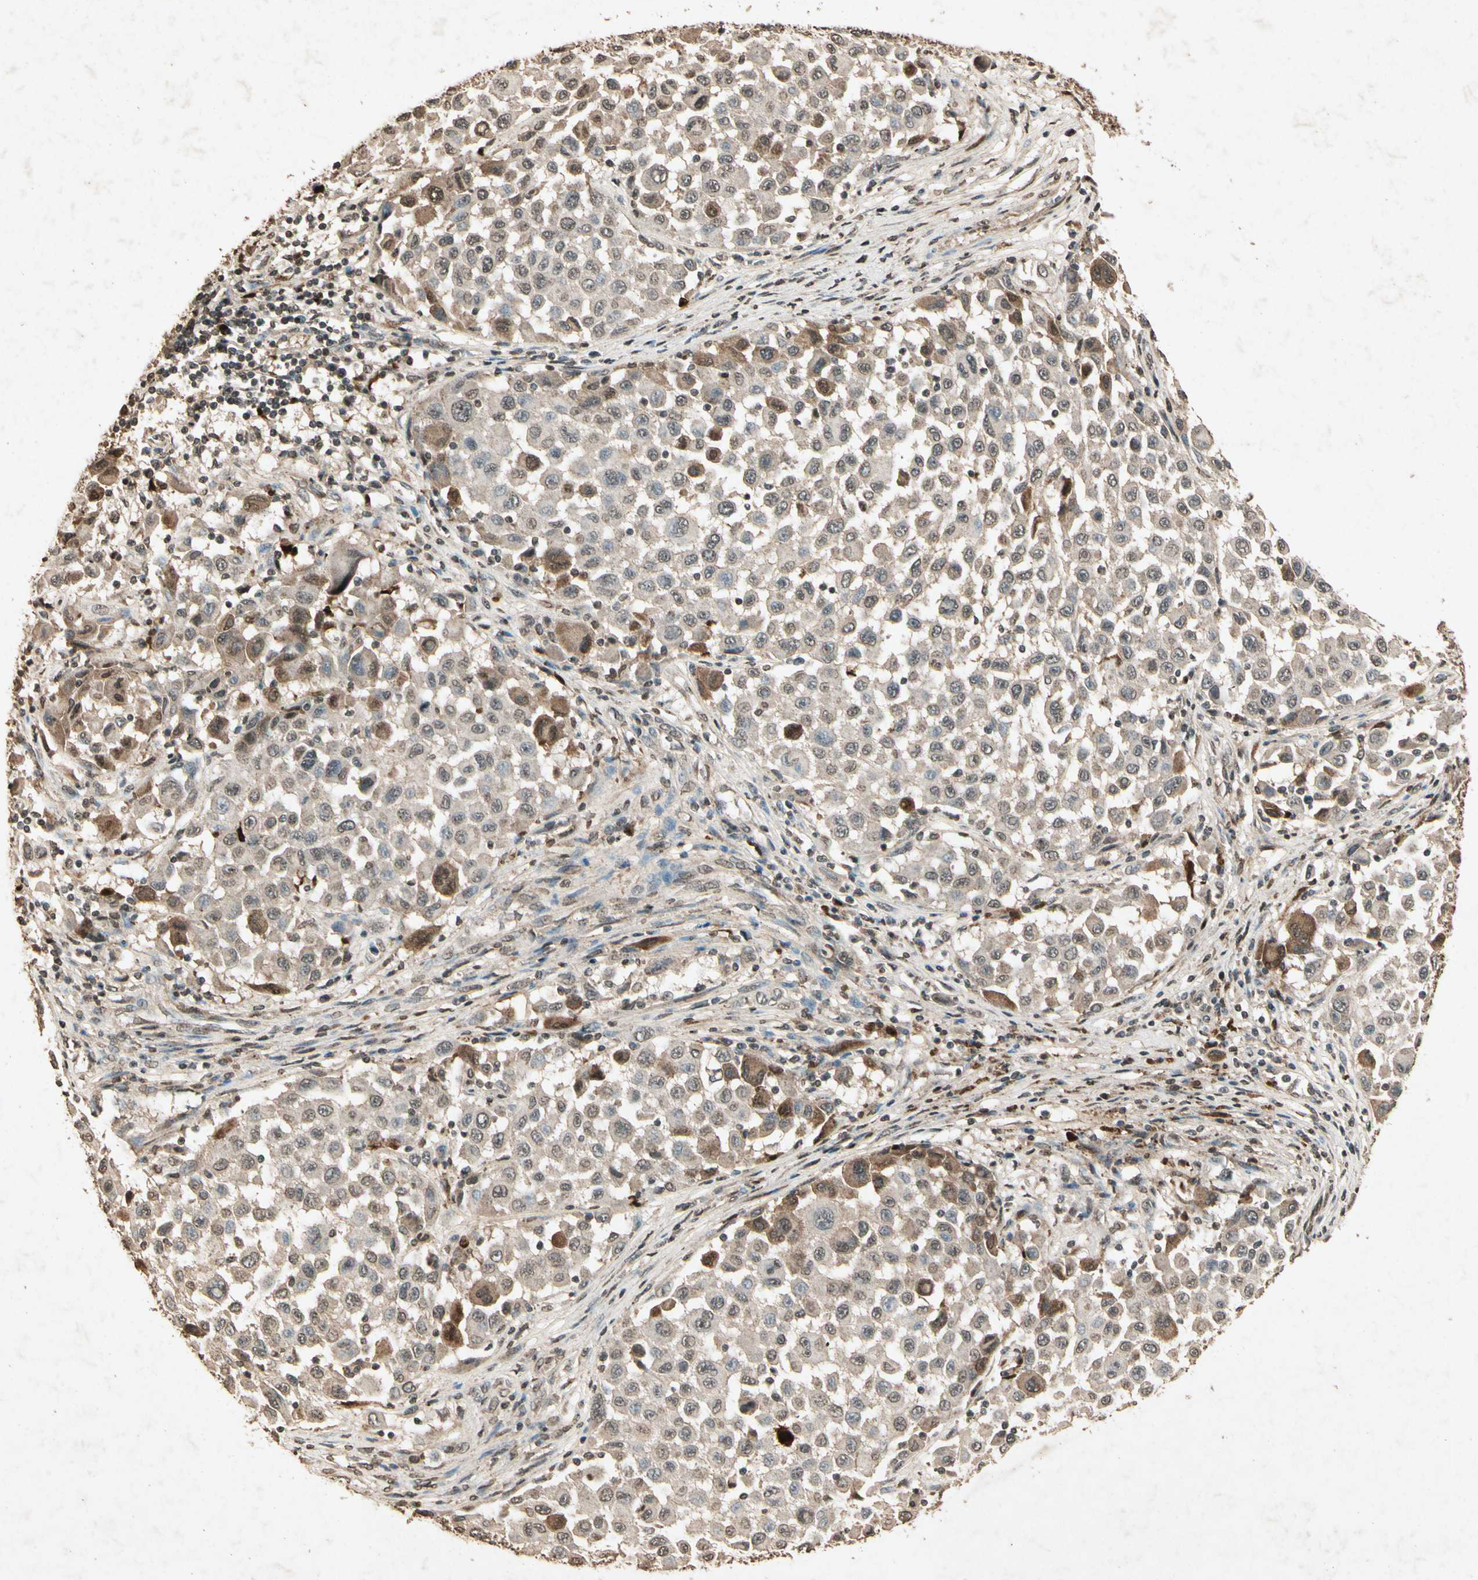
{"staining": {"intensity": "moderate", "quantity": "25%-75%", "location": "cytoplasmic/membranous"}, "tissue": "melanoma", "cell_type": "Tumor cells", "image_type": "cancer", "snomed": [{"axis": "morphology", "description": "Malignant melanoma, Metastatic site"}, {"axis": "topography", "description": "Lymph node"}], "caption": "Immunohistochemistry staining of malignant melanoma (metastatic site), which exhibits medium levels of moderate cytoplasmic/membranous positivity in about 25%-75% of tumor cells indicating moderate cytoplasmic/membranous protein staining. The staining was performed using DAB (3,3'-diaminobenzidine) (brown) for protein detection and nuclei were counterstained in hematoxylin (blue).", "gene": "GC", "patient": {"sex": "male", "age": 61}}